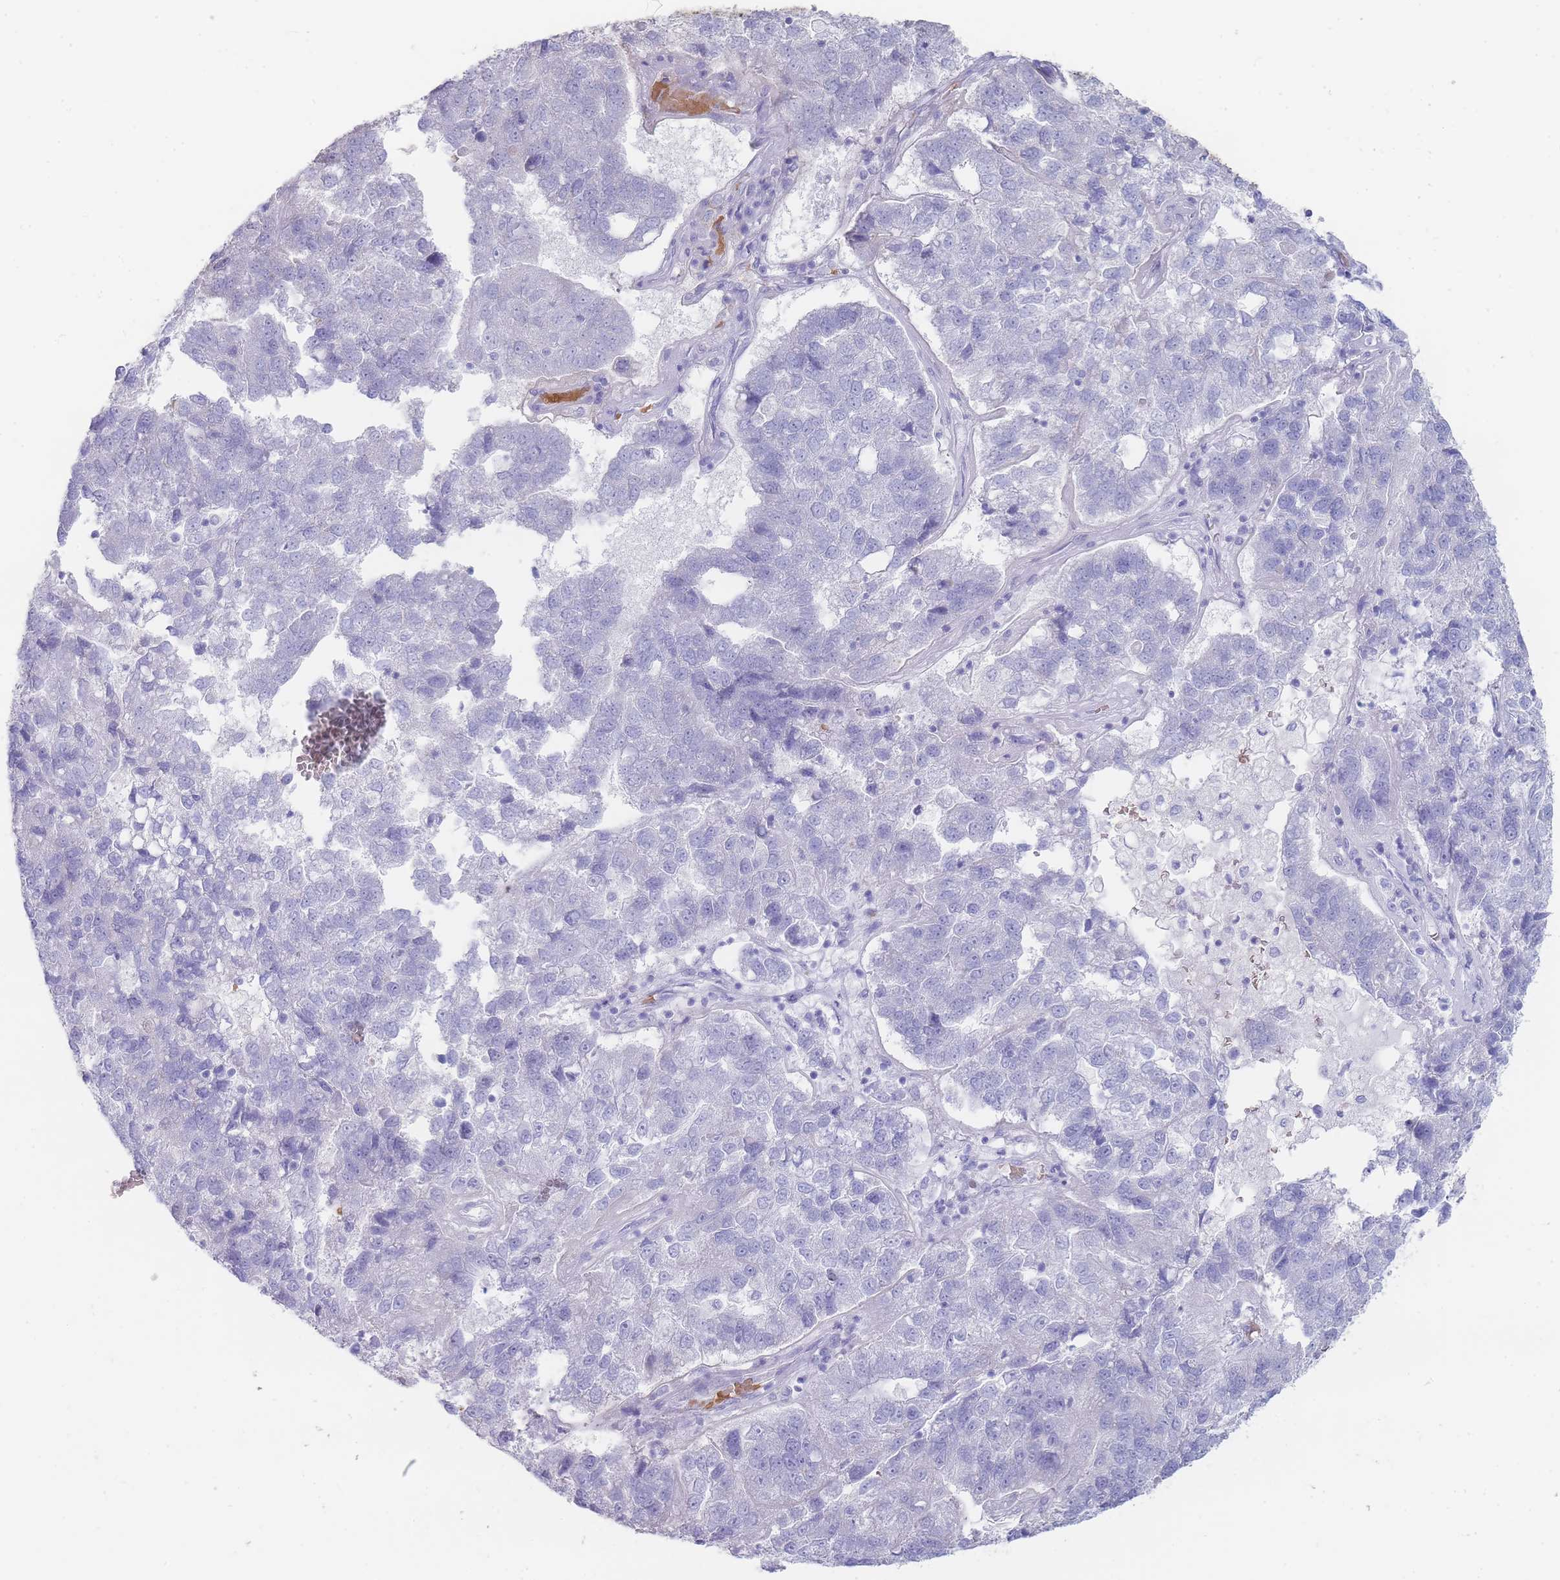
{"staining": {"intensity": "negative", "quantity": "none", "location": "none"}, "tissue": "pancreatic cancer", "cell_type": "Tumor cells", "image_type": "cancer", "snomed": [{"axis": "morphology", "description": "Adenocarcinoma, NOS"}, {"axis": "topography", "description": "Pancreas"}], "caption": "An immunohistochemistry (IHC) histopathology image of adenocarcinoma (pancreatic) is shown. There is no staining in tumor cells of adenocarcinoma (pancreatic).", "gene": "HBG2", "patient": {"sex": "female", "age": 61}}